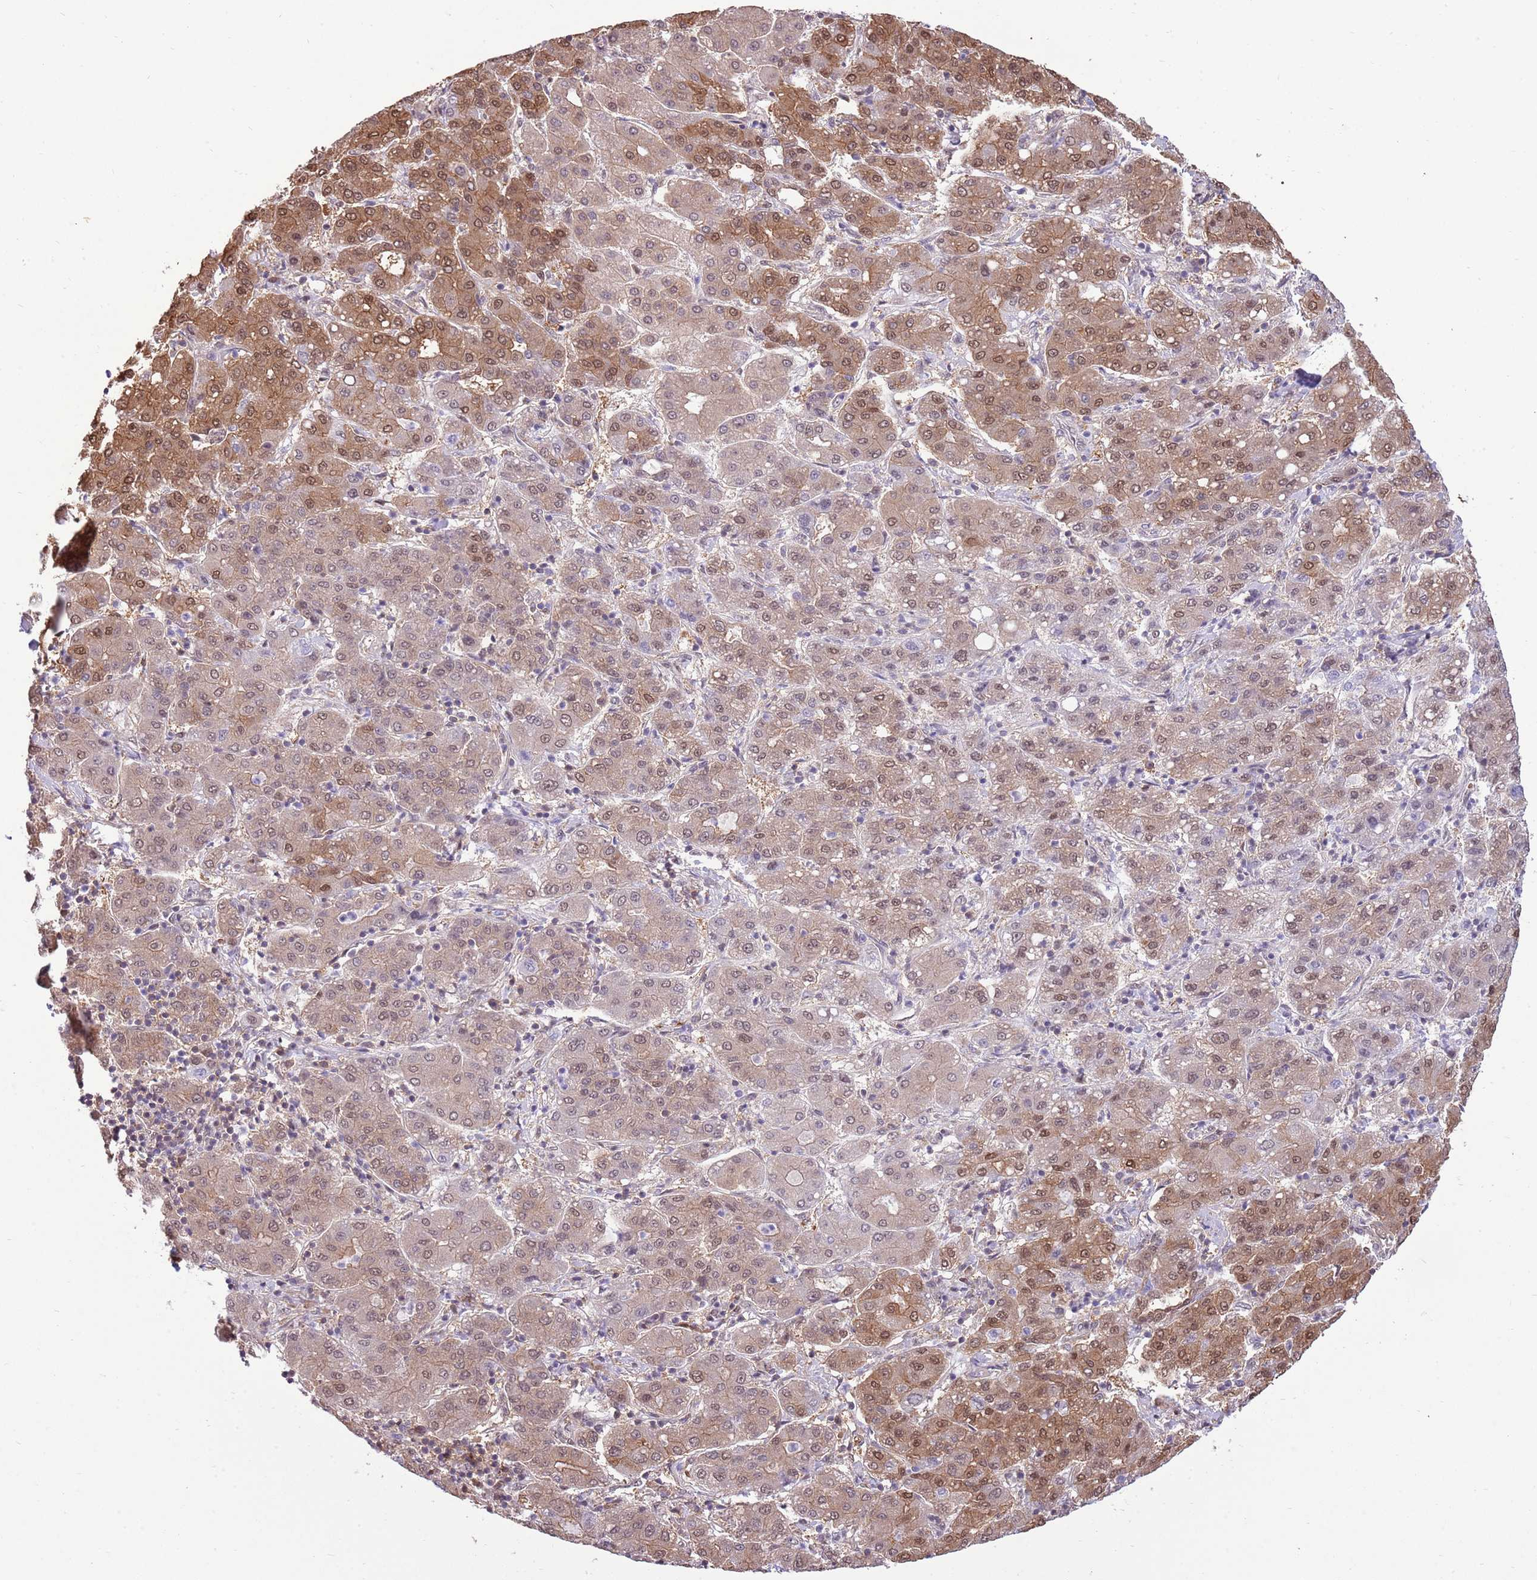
{"staining": {"intensity": "moderate", "quantity": ">75%", "location": "cytoplasmic/membranous,nuclear"}, "tissue": "liver cancer", "cell_type": "Tumor cells", "image_type": "cancer", "snomed": [{"axis": "morphology", "description": "Carcinoma, Hepatocellular, NOS"}, {"axis": "topography", "description": "Liver"}], "caption": "Protein staining of hepatocellular carcinoma (liver) tissue shows moderate cytoplasmic/membranous and nuclear positivity in about >75% of tumor cells. (Brightfield microscopy of DAB IHC at high magnification).", "gene": "NSFL1C", "patient": {"sex": "male", "age": 65}}